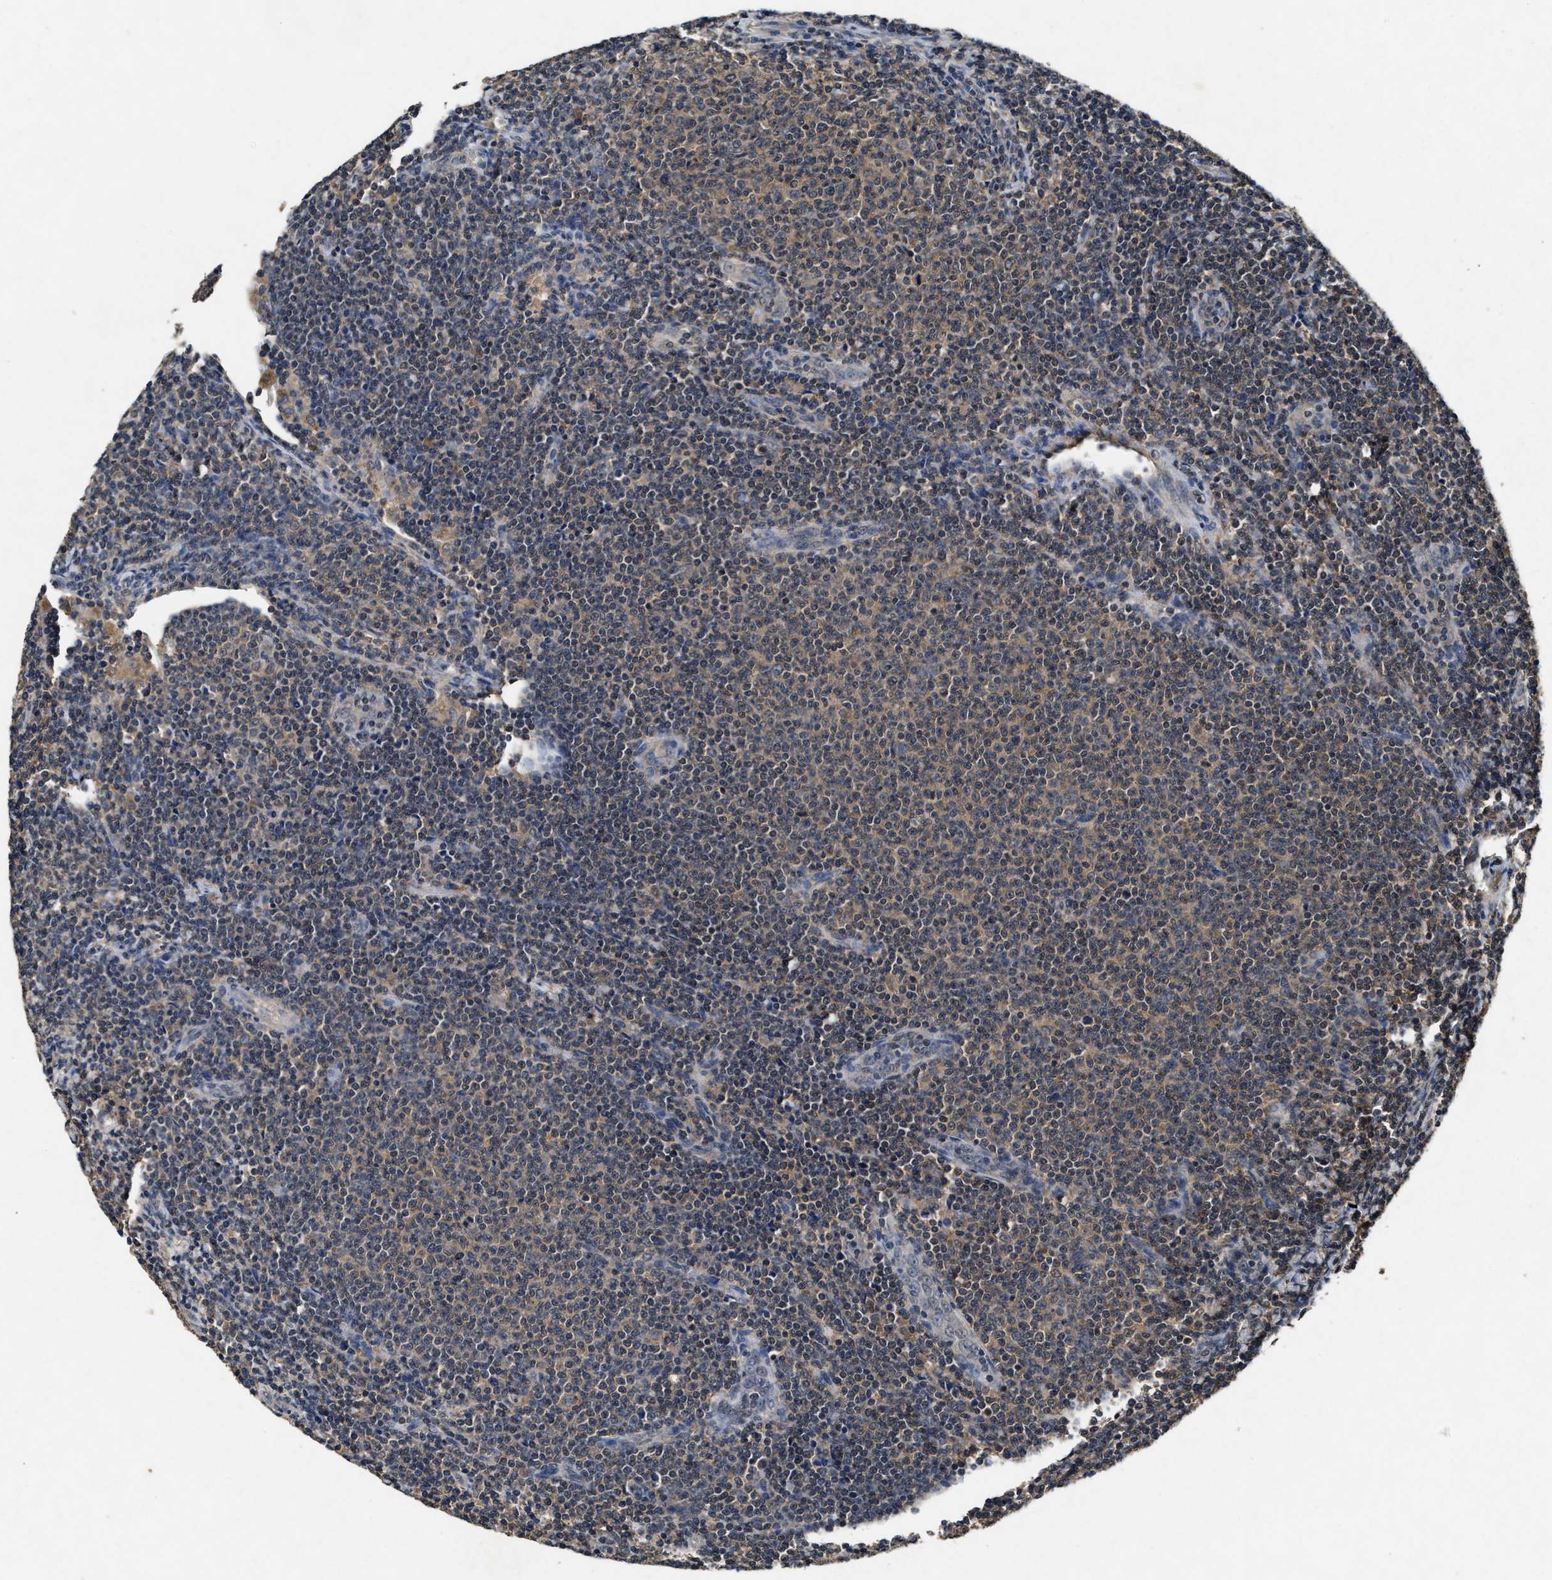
{"staining": {"intensity": "weak", "quantity": ">75%", "location": "cytoplasmic/membranous"}, "tissue": "lymphoma", "cell_type": "Tumor cells", "image_type": "cancer", "snomed": [{"axis": "morphology", "description": "Malignant lymphoma, non-Hodgkin's type, Low grade"}, {"axis": "topography", "description": "Lymph node"}], "caption": "Protein expression analysis of human malignant lymphoma, non-Hodgkin's type (low-grade) reveals weak cytoplasmic/membranous positivity in about >75% of tumor cells. (IHC, brightfield microscopy, high magnification).", "gene": "PDAP1", "patient": {"sex": "male", "age": 66}}